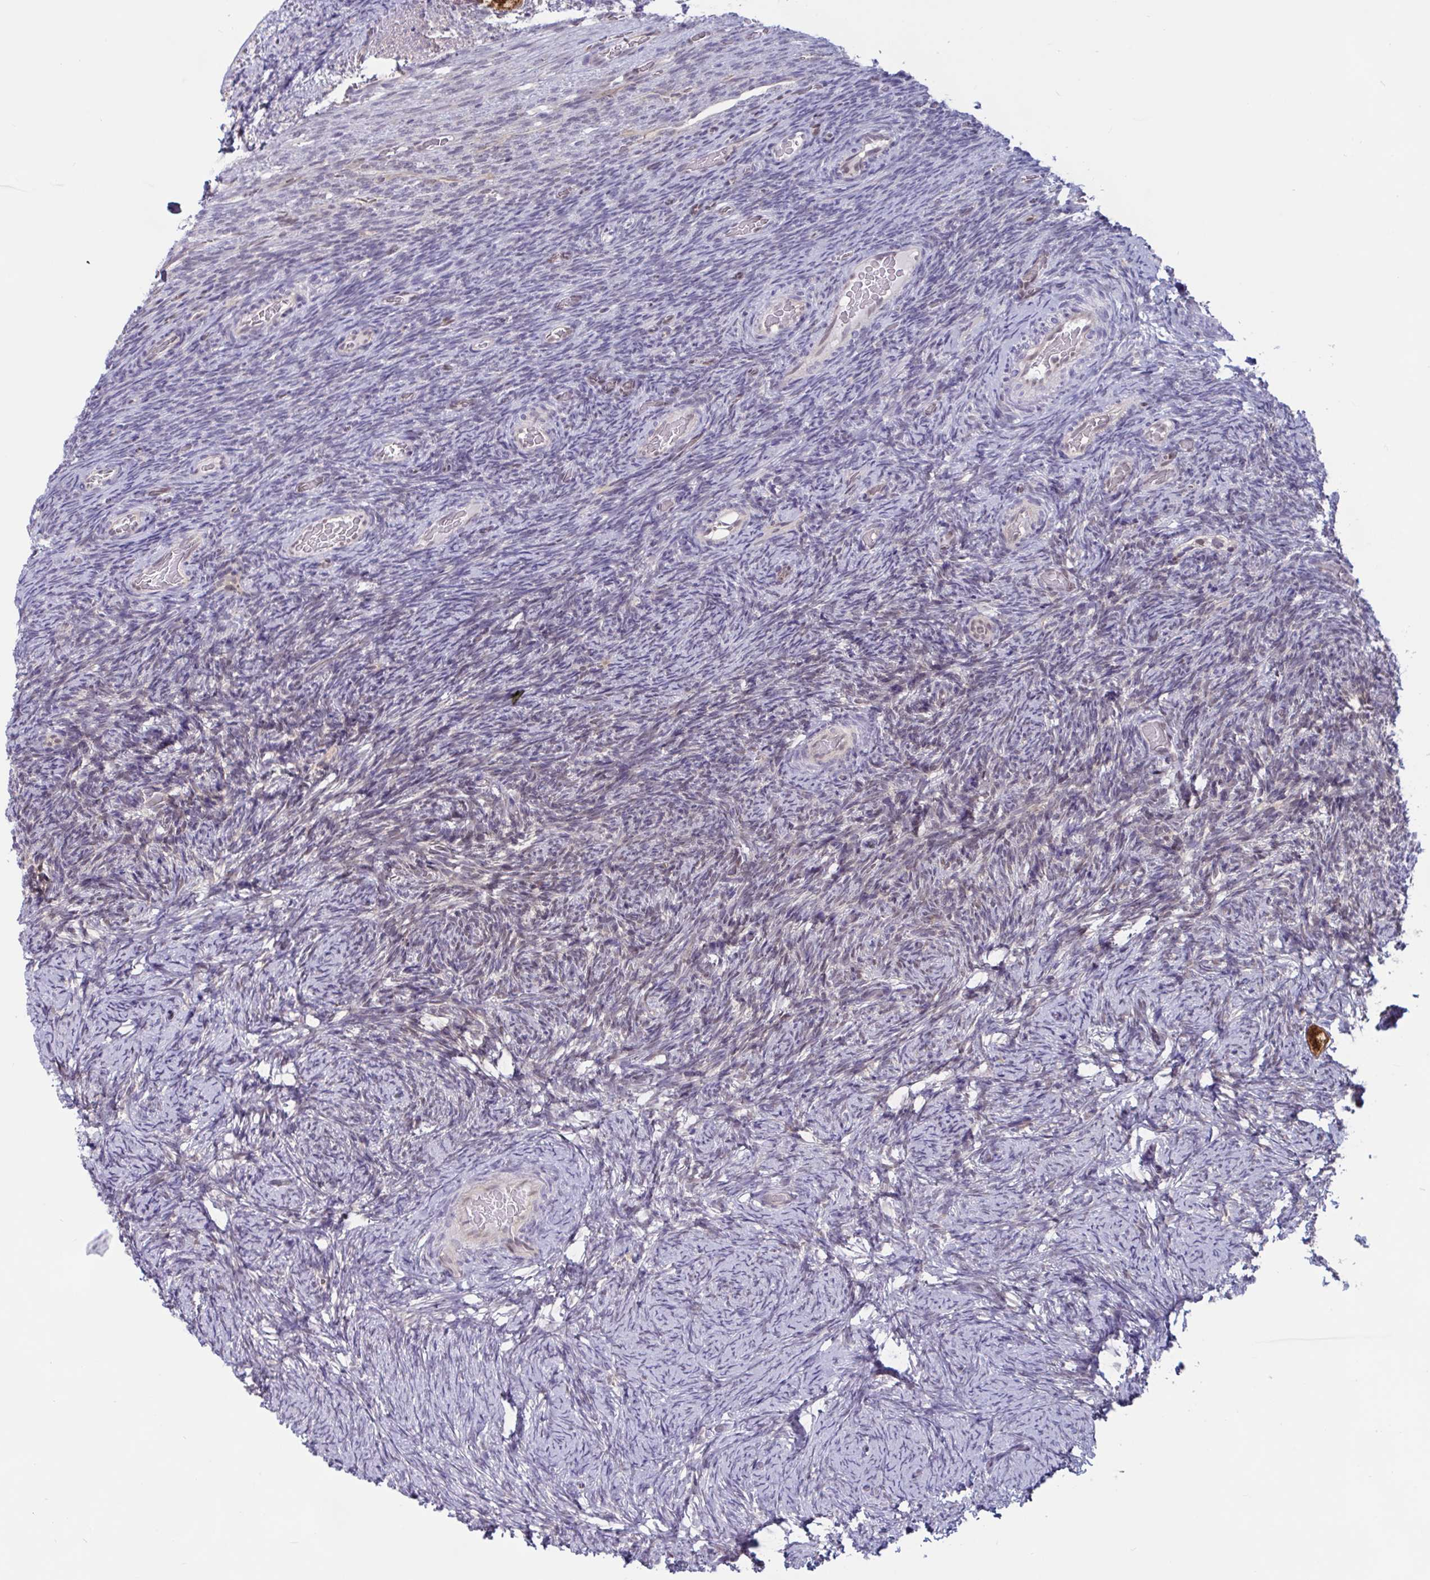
{"staining": {"intensity": "weak", "quantity": "<25%", "location": "cytoplasmic/membranous,nuclear"}, "tissue": "ovary", "cell_type": "Ovarian stroma cells", "image_type": "normal", "snomed": [{"axis": "morphology", "description": "Normal tissue, NOS"}, {"axis": "topography", "description": "Ovary"}], "caption": "Ovarian stroma cells show no significant protein expression in unremarkable ovary.", "gene": "TSN", "patient": {"sex": "female", "age": 34}}